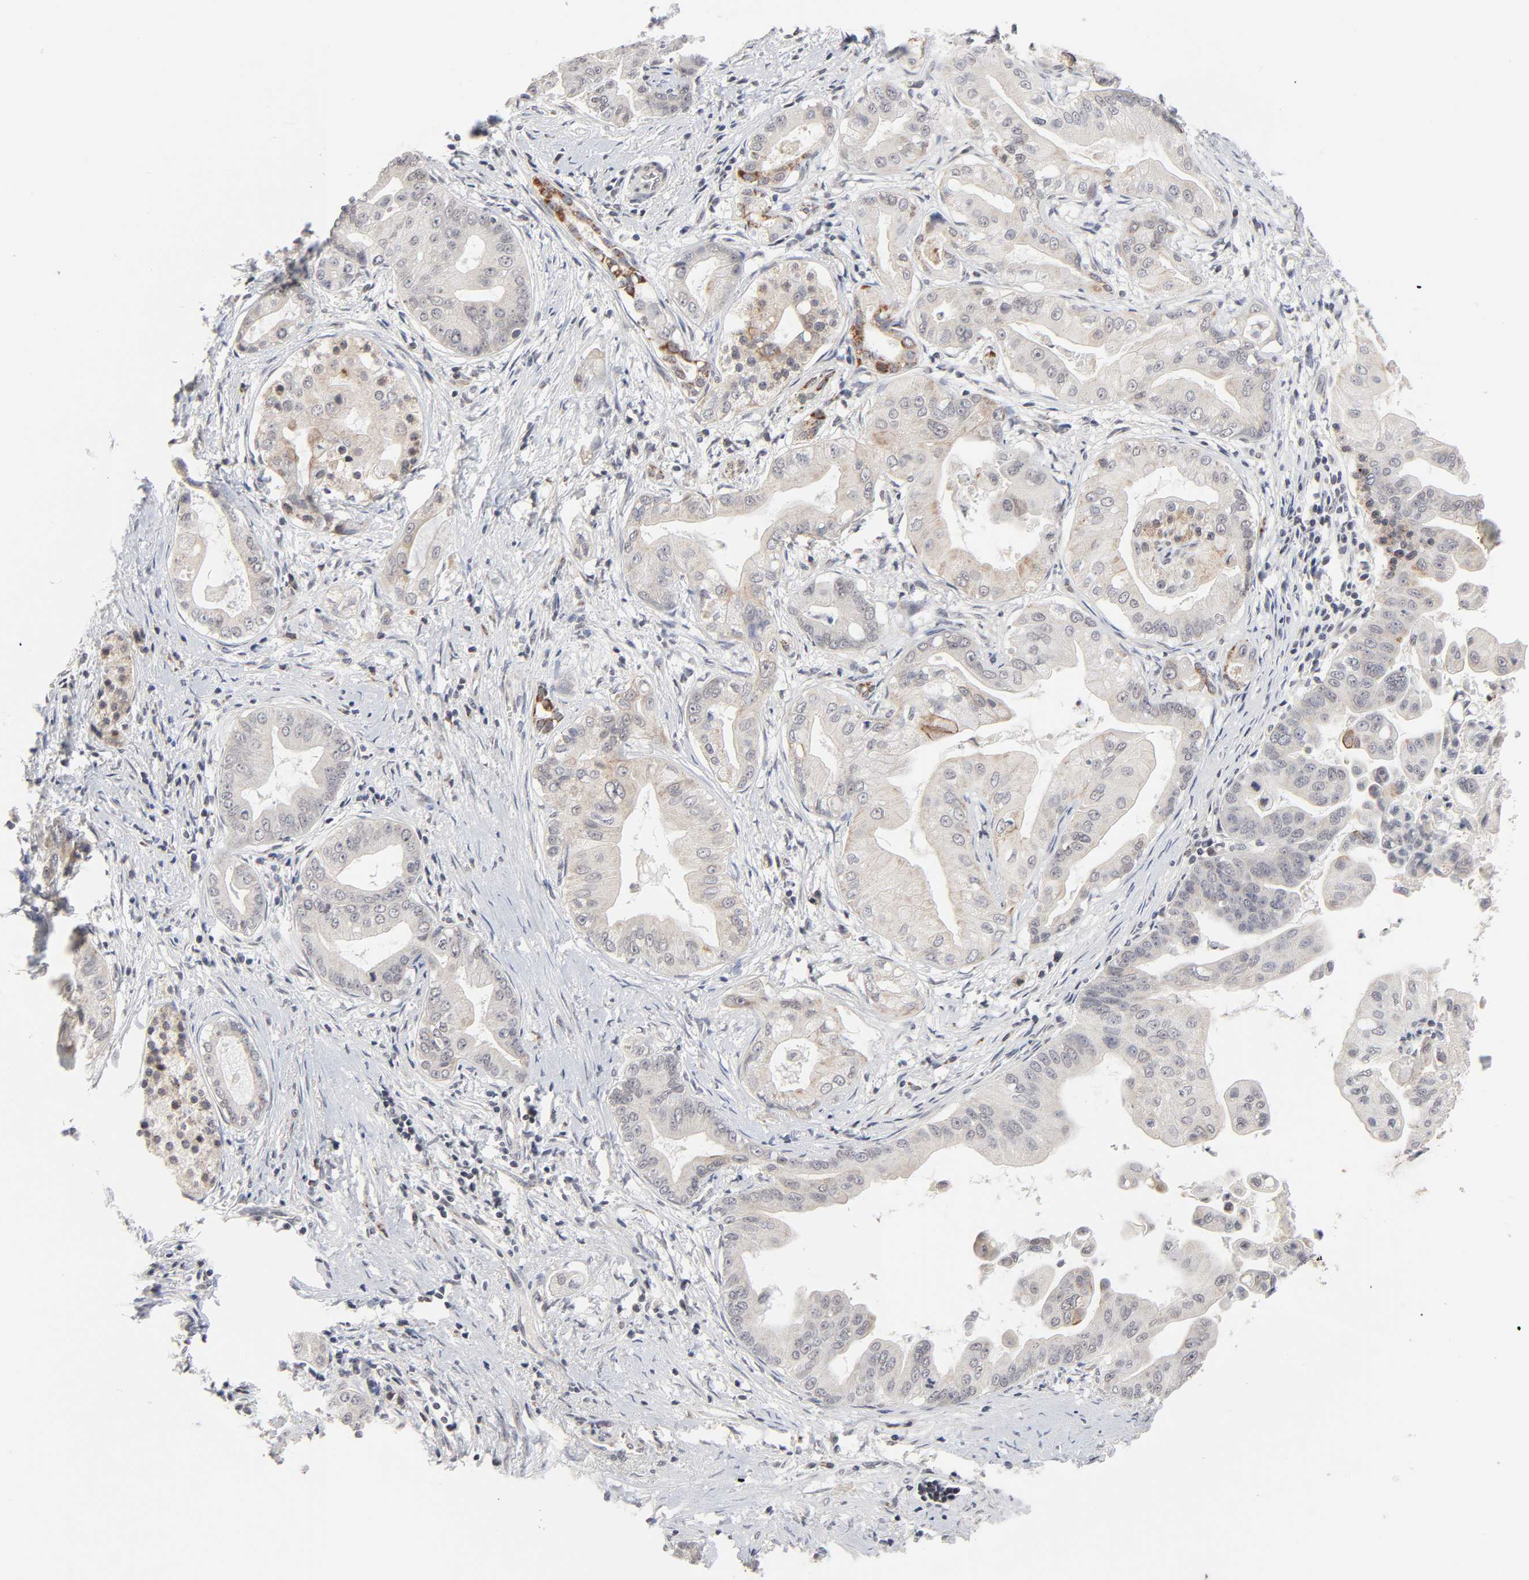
{"staining": {"intensity": "moderate", "quantity": "<25%", "location": "cytoplasmic/membranous"}, "tissue": "pancreatic cancer", "cell_type": "Tumor cells", "image_type": "cancer", "snomed": [{"axis": "morphology", "description": "Adenocarcinoma, NOS"}, {"axis": "topography", "description": "Pancreas"}], "caption": "Approximately <25% of tumor cells in pancreatic cancer show moderate cytoplasmic/membranous protein expression as visualized by brown immunohistochemical staining.", "gene": "AUH", "patient": {"sex": "female", "age": 75}}